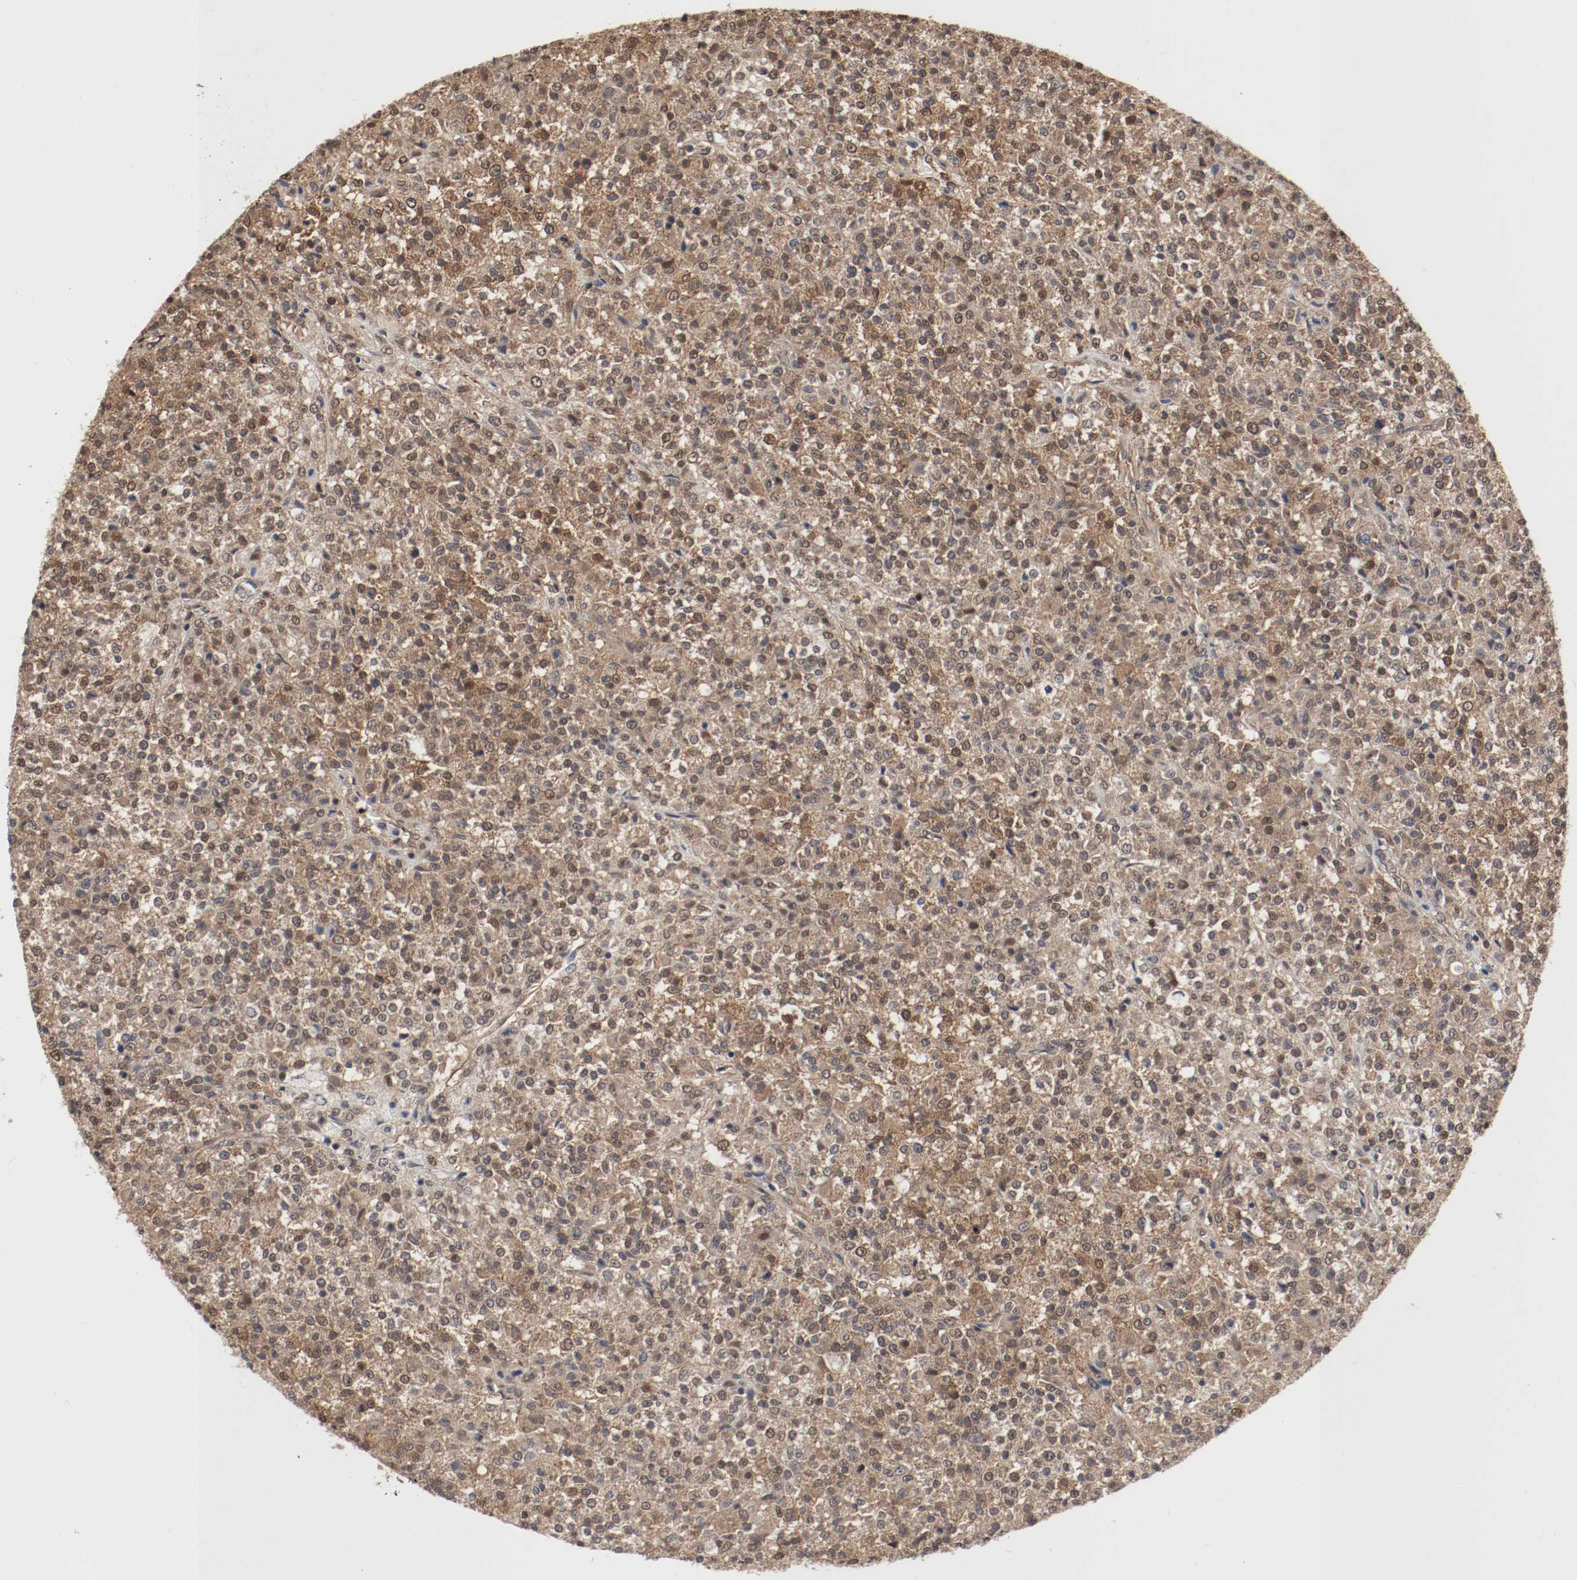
{"staining": {"intensity": "moderate", "quantity": ">75%", "location": "cytoplasmic/membranous,nuclear"}, "tissue": "testis cancer", "cell_type": "Tumor cells", "image_type": "cancer", "snomed": [{"axis": "morphology", "description": "Seminoma, NOS"}, {"axis": "topography", "description": "Testis"}], "caption": "This photomicrograph reveals testis cancer (seminoma) stained with immunohistochemistry (IHC) to label a protein in brown. The cytoplasmic/membranous and nuclear of tumor cells show moderate positivity for the protein. Nuclei are counter-stained blue.", "gene": "AFG3L2", "patient": {"sex": "male", "age": 59}}